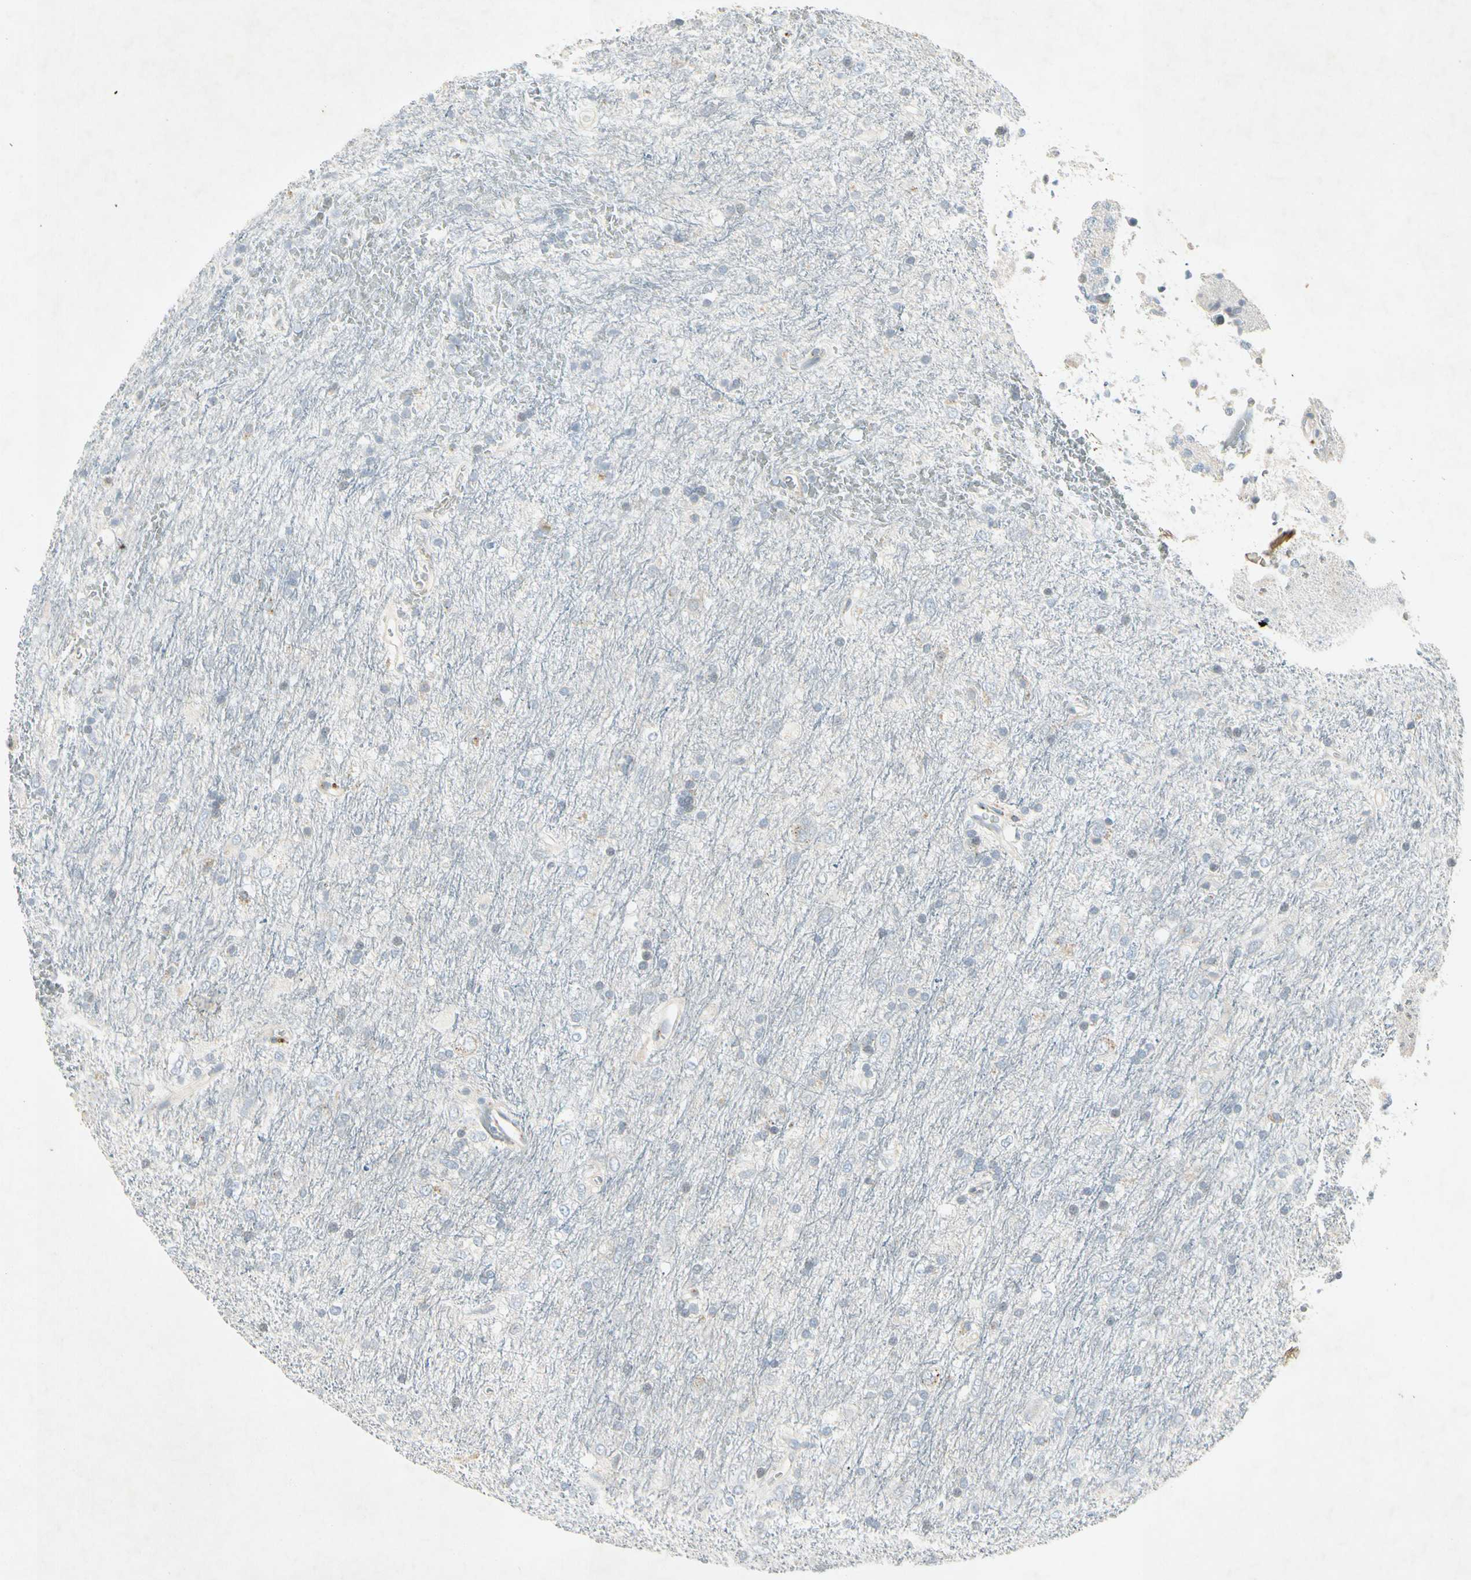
{"staining": {"intensity": "negative", "quantity": "none", "location": "none"}, "tissue": "glioma", "cell_type": "Tumor cells", "image_type": "cancer", "snomed": [{"axis": "morphology", "description": "Glioma, malignant, Low grade"}, {"axis": "topography", "description": "Brain"}], "caption": "Tumor cells show no significant protein staining in glioma.", "gene": "TEK", "patient": {"sex": "male", "age": 77}}